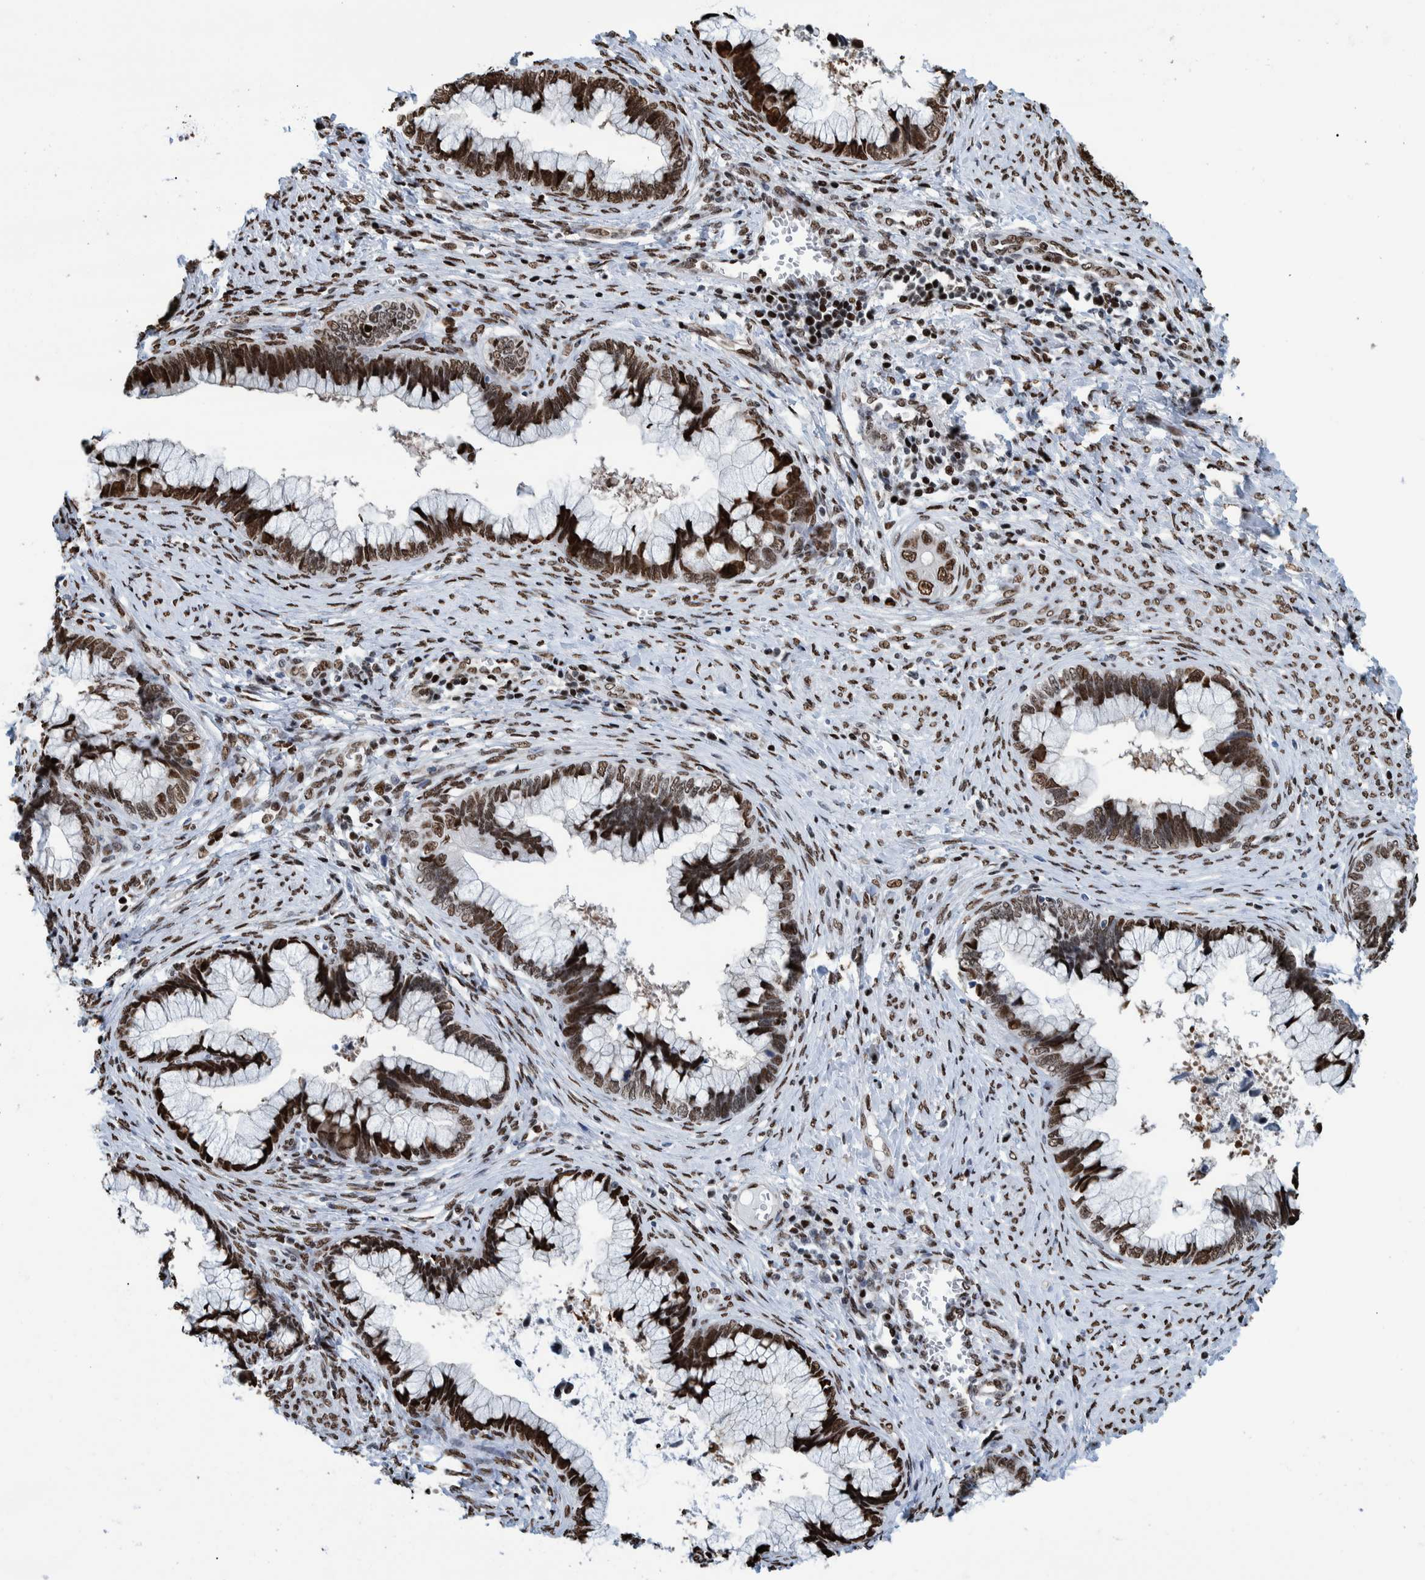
{"staining": {"intensity": "strong", "quantity": ">75%", "location": "nuclear"}, "tissue": "cervical cancer", "cell_type": "Tumor cells", "image_type": "cancer", "snomed": [{"axis": "morphology", "description": "Adenocarcinoma, NOS"}, {"axis": "topography", "description": "Cervix"}], "caption": "High-power microscopy captured an IHC micrograph of adenocarcinoma (cervical), revealing strong nuclear staining in about >75% of tumor cells.", "gene": "HEATR9", "patient": {"sex": "female", "age": 44}}